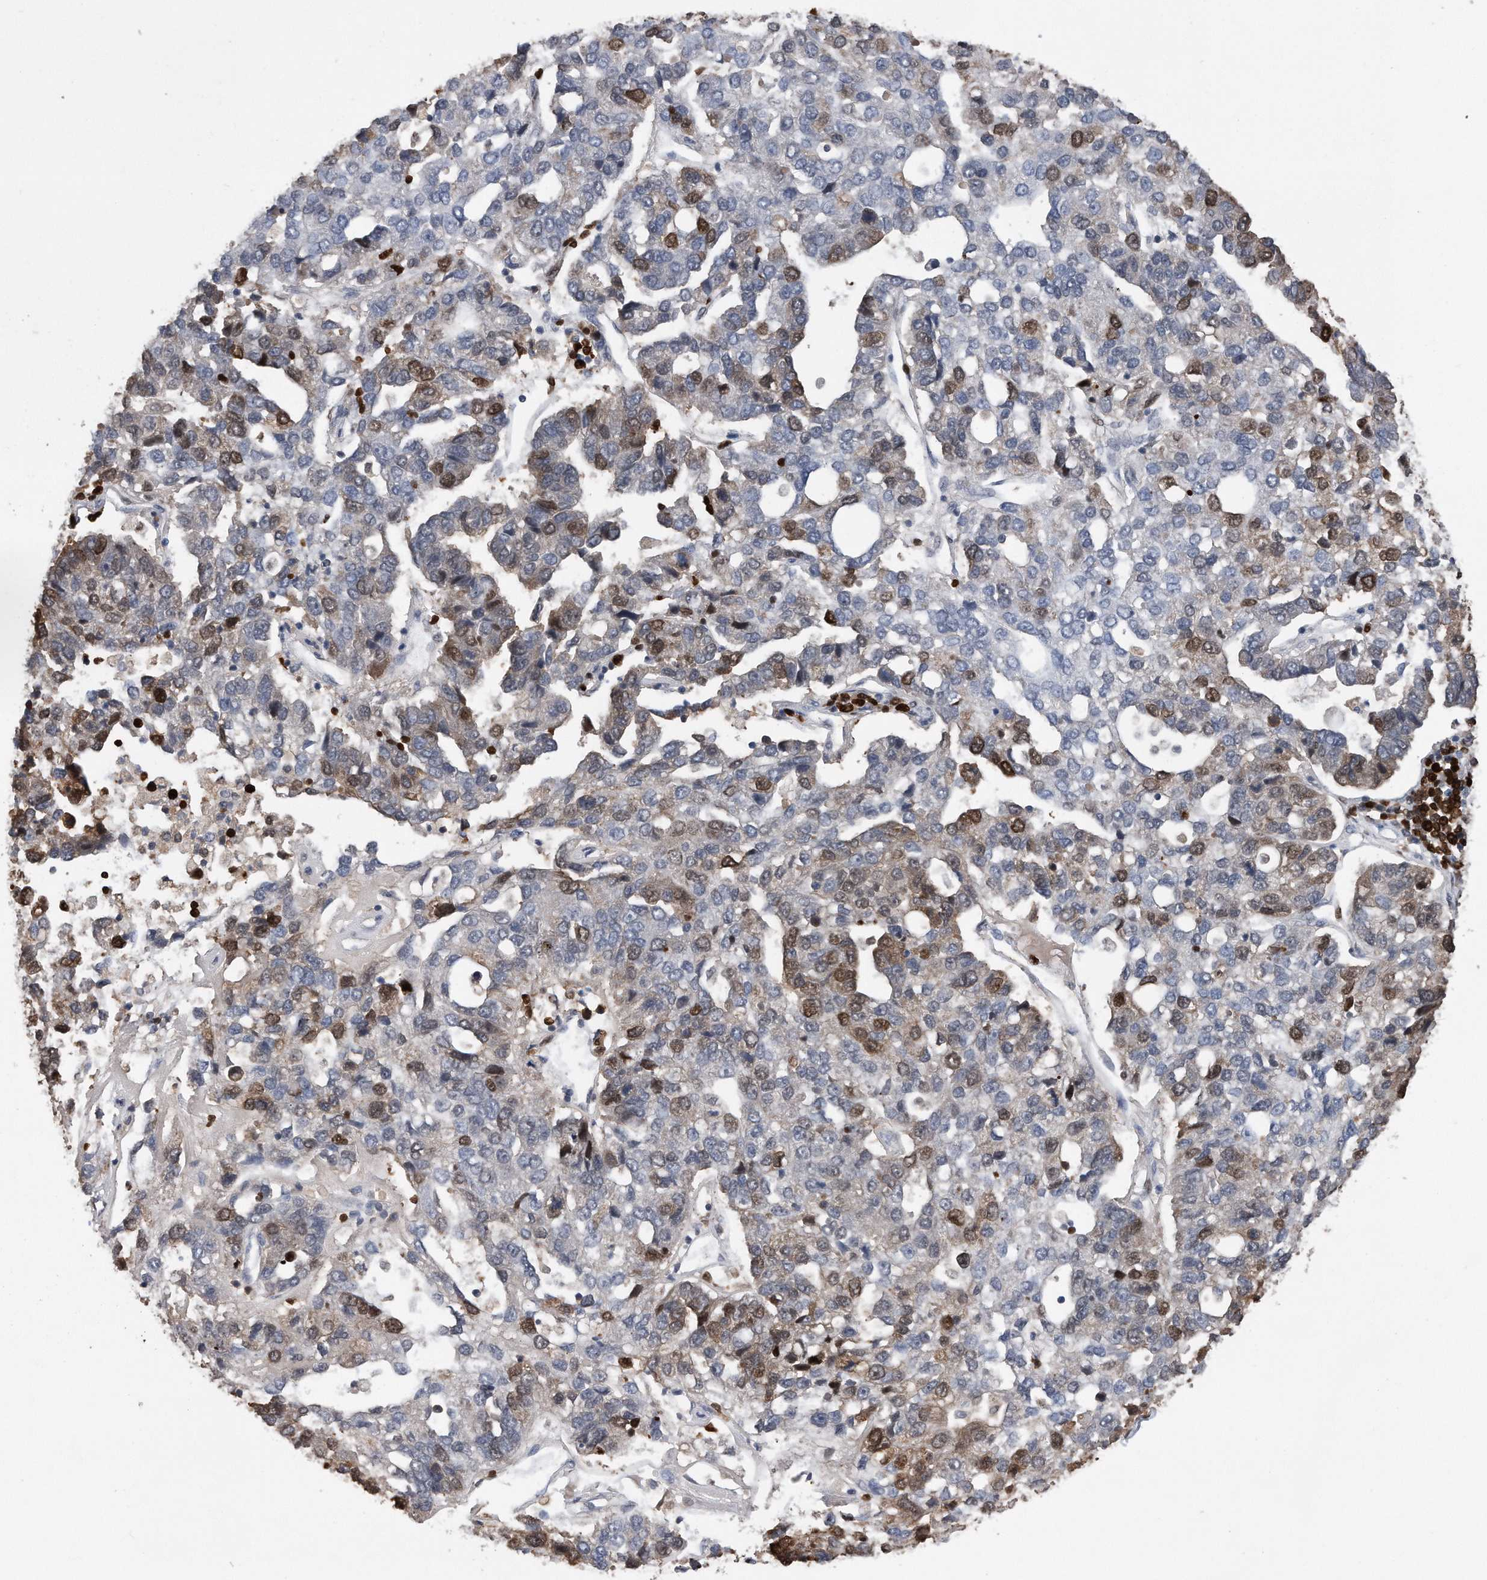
{"staining": {"intensity": "moderate", "quantity": "25%-75%", "location": "nuclear"}, "tissue": "pancreatic cancer", "cell_type": "Tumor cells", "image_type": "cancer", "snomed": [{"axis": "morphology", "description": "Adenocarcinoma, NOS"}, {"axis": "topography", "description": "Pancreas"}], "caption": "Immunohistochemistry (IHC) photomicrograph of neoplastic tissue: pancreatic cancer (adenocarcinoma) stained using immunohistochemistry demonstrates medium levels of moderate protein expression localized specifically in the nuclear of tumor cells, appearing as a nuclear brown color.", "gene": "PCNA", "patient": {"sex": "female", "age": 61}}